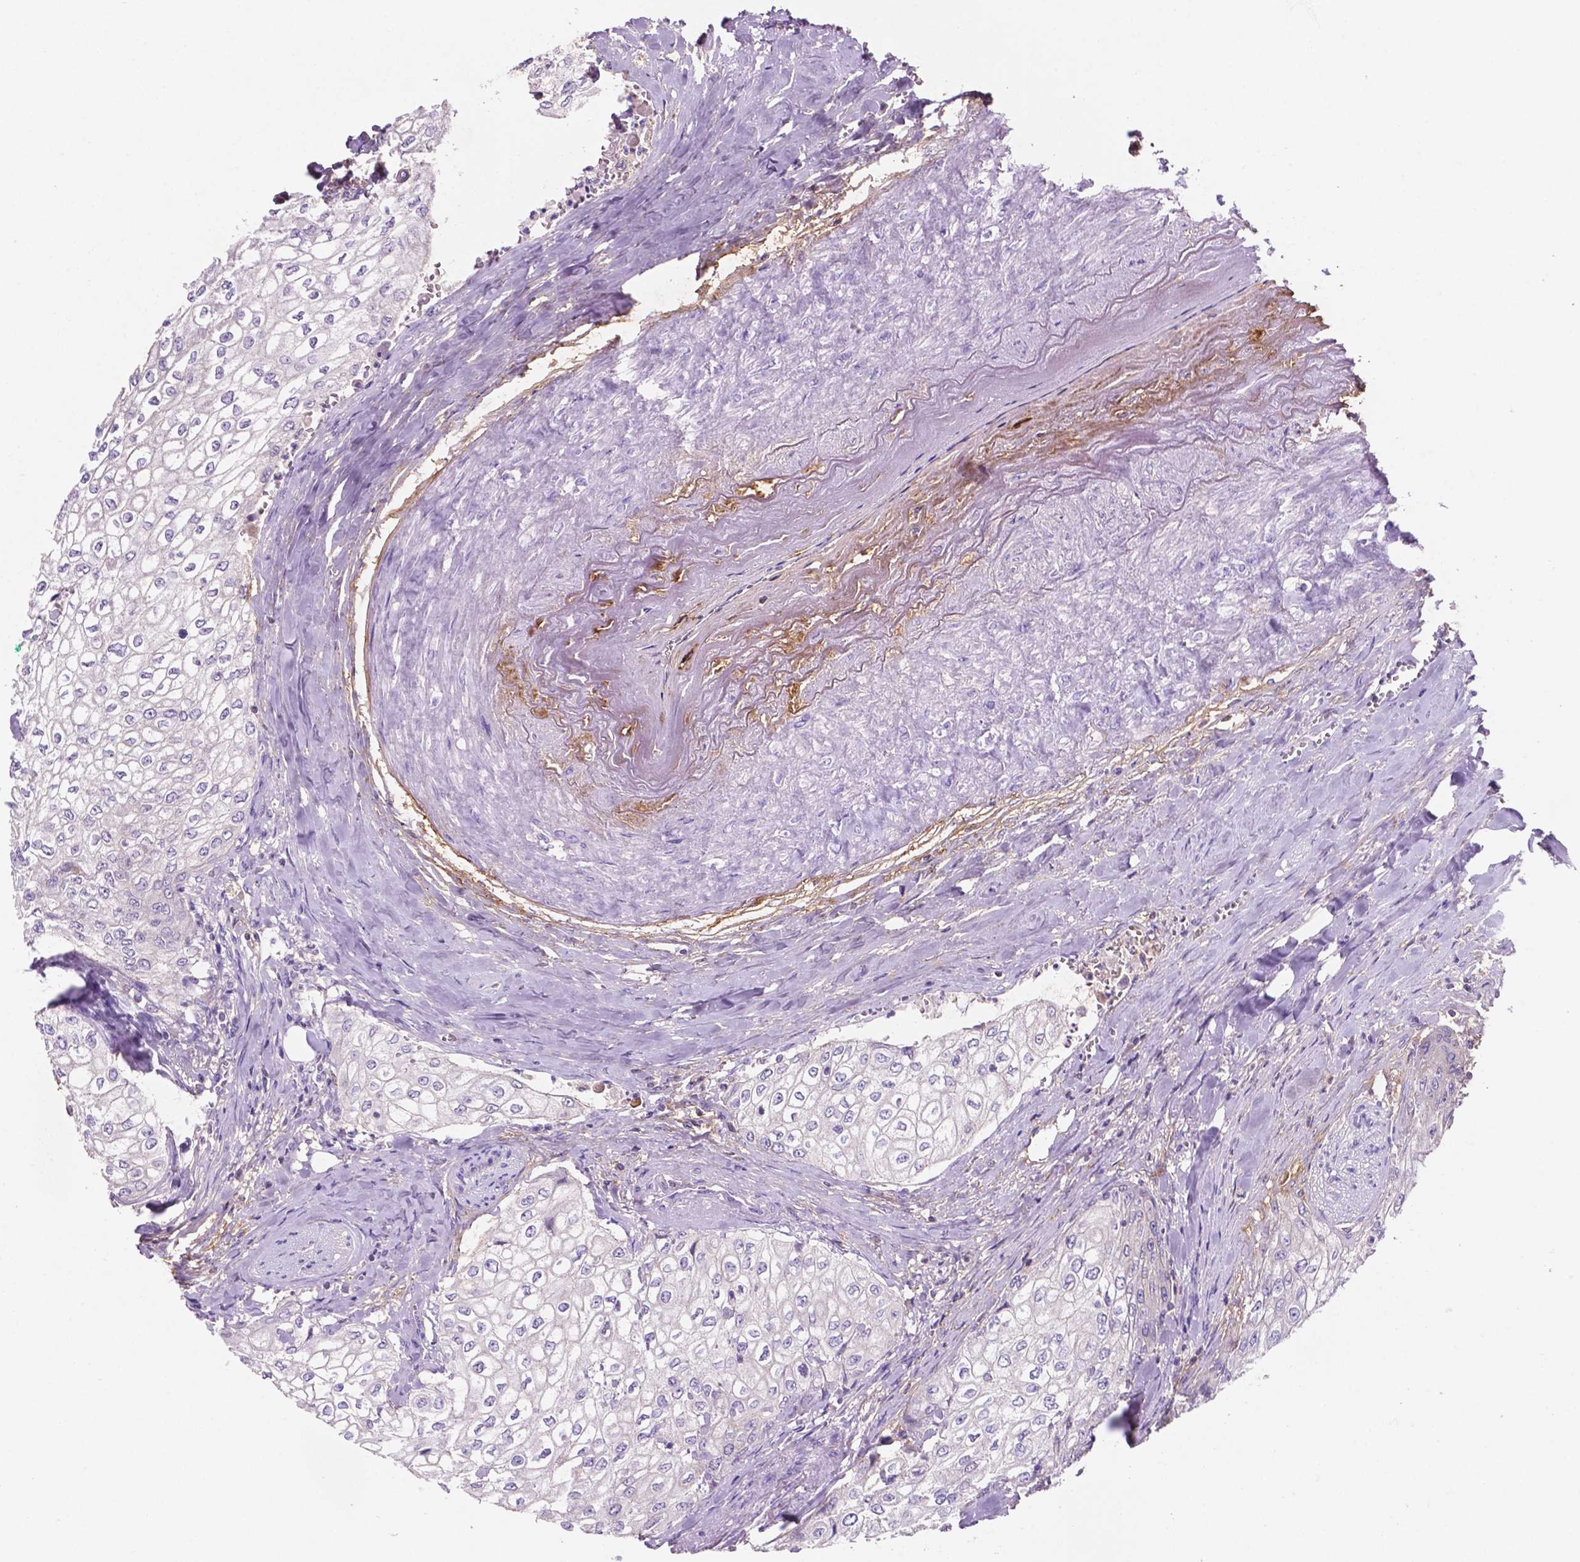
{"staining": {"intensity": "negative", "quantity": "none", "location": "none"}, "tissue": "urothelial cancer", "cell_type": "Tumor cells", "image_type": "cancer", "snomed": [{"axis": "morphology", "description": "Urothelial carcinoma, High grade"}, {"axis": "topography", "description": "Urinary bladder"}], "caption": "This histopathology image is of high-grade urothelial carcinoma stained with IHC to label a protein in brown with the nuclei are counter-stained blue. There is no positivity in tumor cells. (Immunohistochemistry (ihc), brightfield microscopy, high magnification).", "gene": "MKRN2OS", "patient": {"sex": "male", "age": 62}}